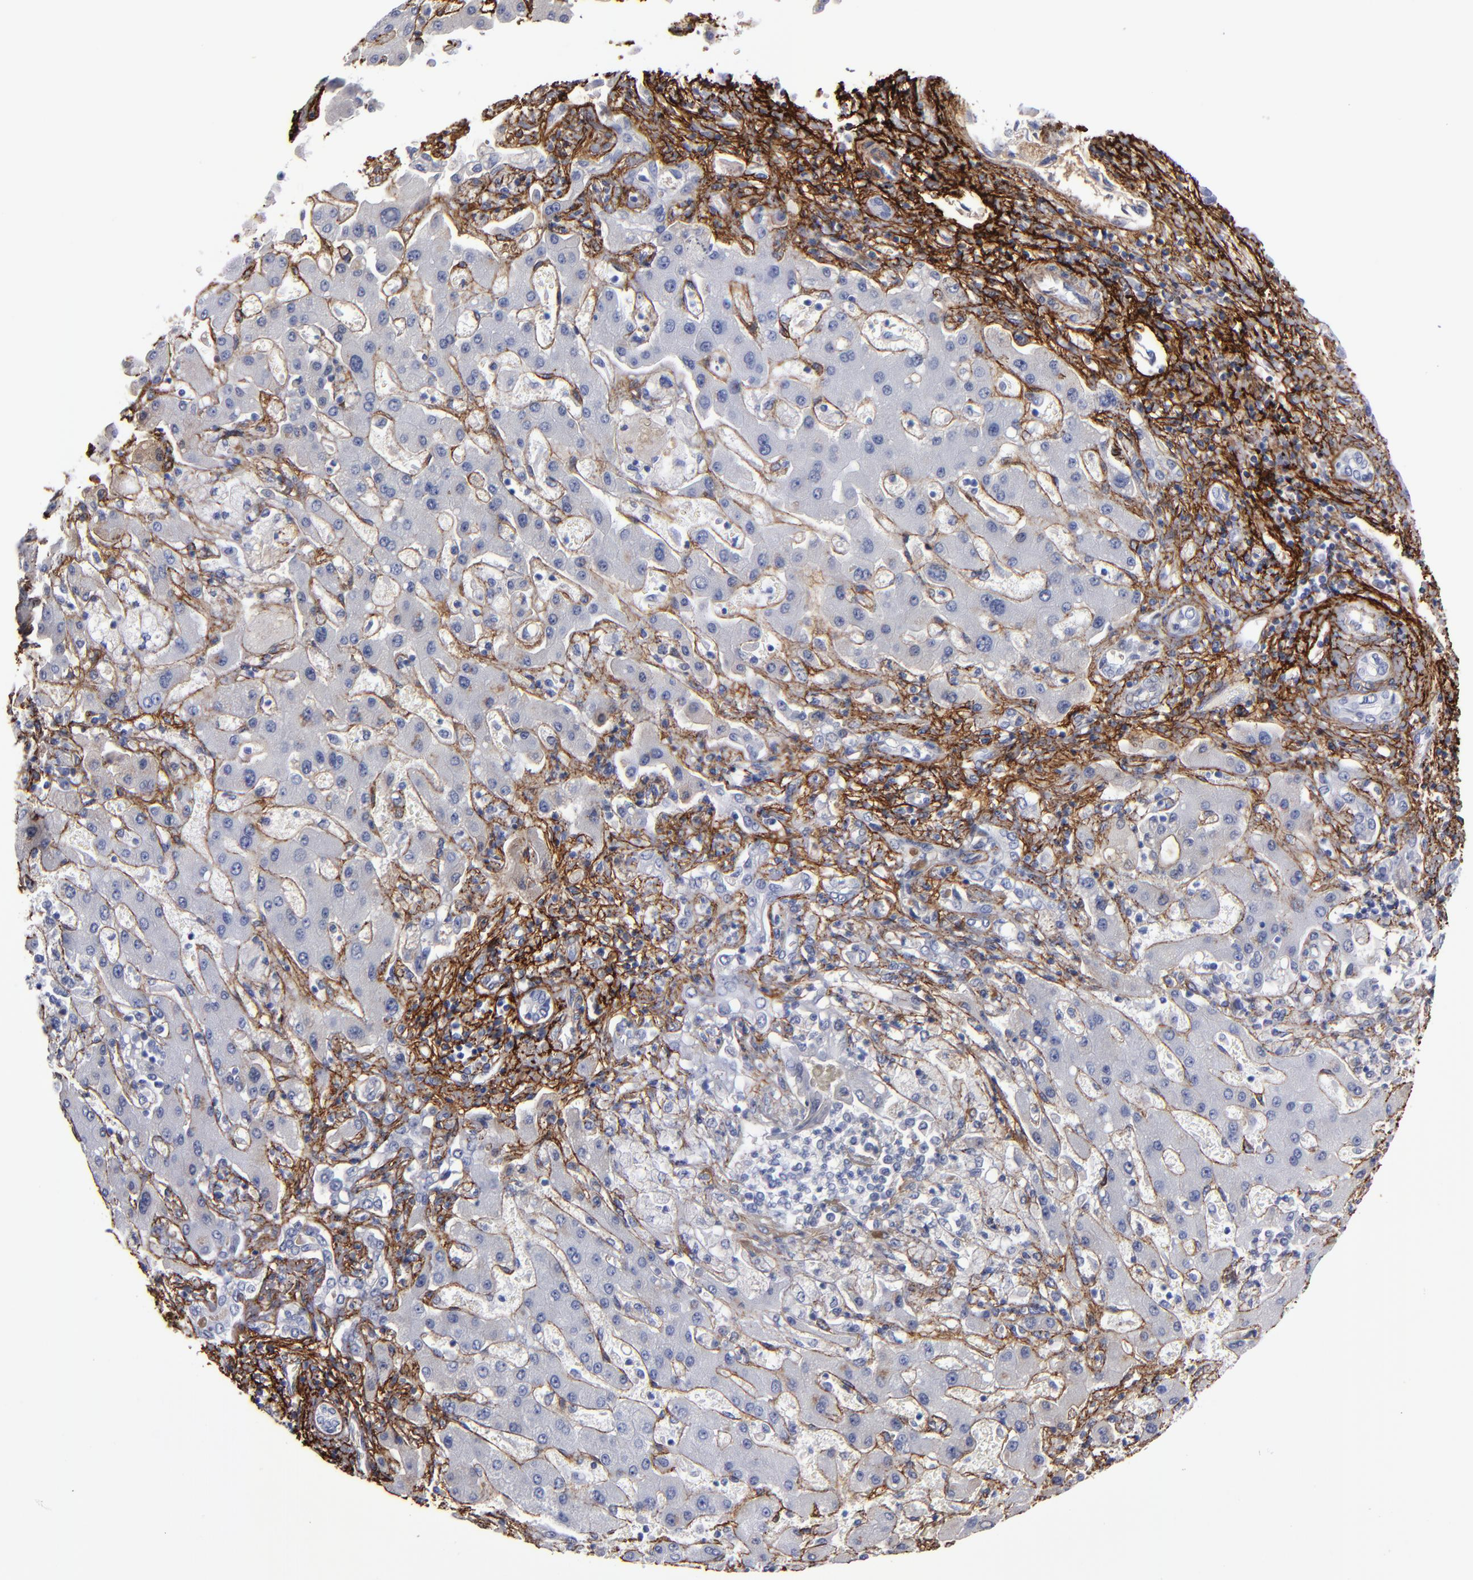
{"staining": {"intensity": "negative", "quantity": "none", "location": "none"}, "tissue": "liver cancer", "cell_type": "Tumor cells", "image_type": "cancer", "snomed": [{"axis": "morphology", "description": "Cholangiocarcinoma"}, {"axis": "topography", "description": "Liver"}], "caption": "Immunohistochemistry image of liver cancer (cholangiocarcinoma) stained for a protein (brown), which exhibits no positivity in tumor cells.", "gene": "EMILIN1", "patient": {"sex": "male", "age": 50}}